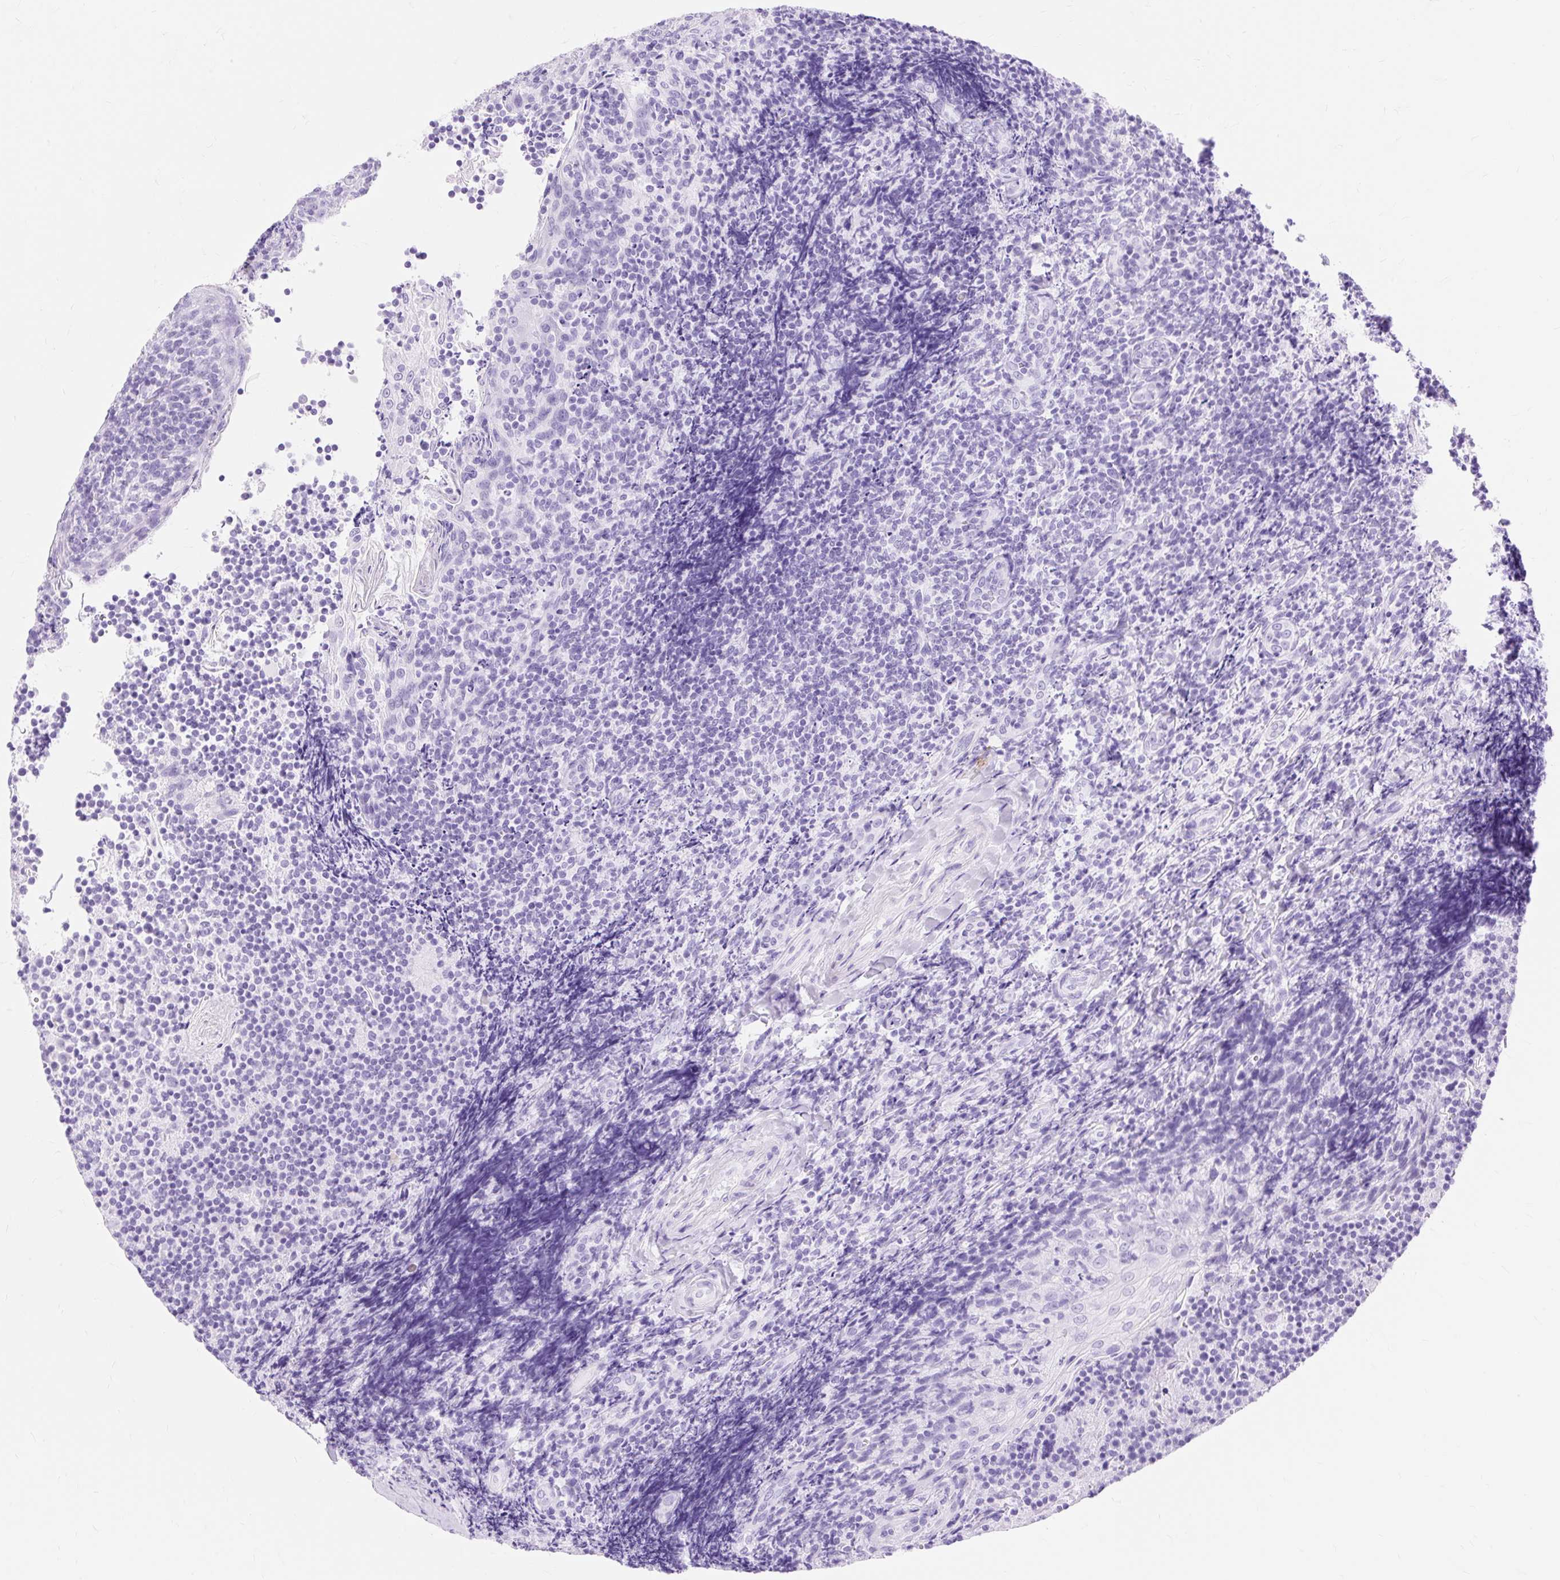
{"staining": {"intensity": "negative", "quantity": "none", "location": "none"}, "tissue": "tonsil", "cell_type": "Germinal center cells", "image_type": "normal", "snomed": [{"axis": "morphology", "description": "Normal tissue, NOS"}, {"axis": "topography", "description": "Tonsil"}], "caption": "Germinal center cells show no significant protein expression in benign tonsil. Brightfield microscopy of immunohistochemistry (IHC) stained with DAB (3,3'-diaminobenzidine) (brown) and hematoxylin (blue), captured at high magnification.", "gene": "MBP", "patient": {"sex": "female", "age": 10}}